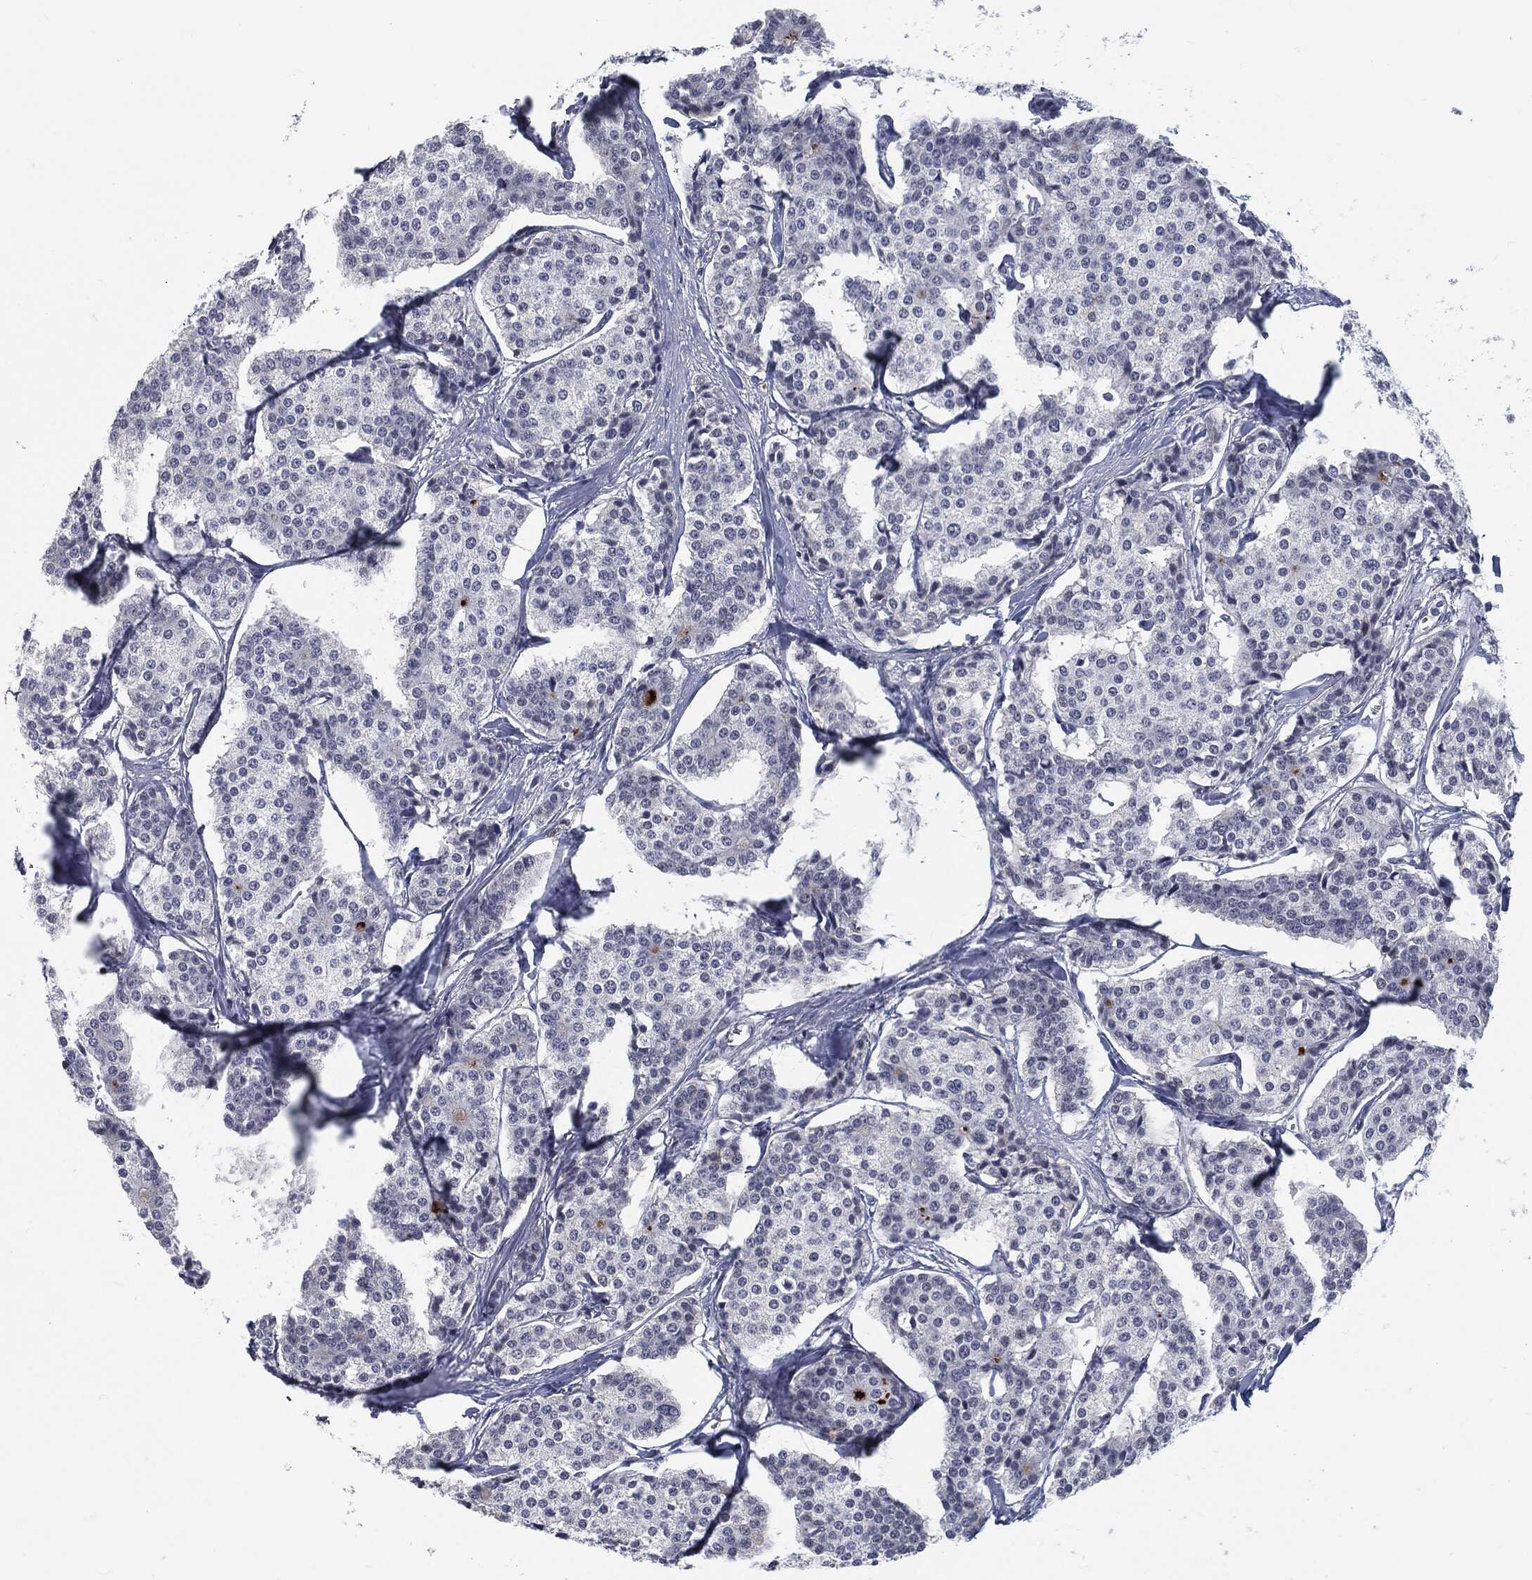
{"staining": {"intensity": "negative", "quantity": "none", "location": "none"}, "tissue": "carcinoid", "cell_type": "Tumor cells", "image_type": "cancer", "snomed": [{"axis": "morphology", "description": "Carcinoid, malignant, NOS"}, {"axis": "topography", "description": "Small intestine"}], "caption": "This is a image of IHC staining of malignant carcinoid, which shows no expression in tumor cells. The staining is performed using DAB (3,3'-diaminobenzidine) brown chromogen with nuclei counter-stained in using hematoxylin.", "gene": "PROM1", "patient": {"sex": "female", "age": 65}}